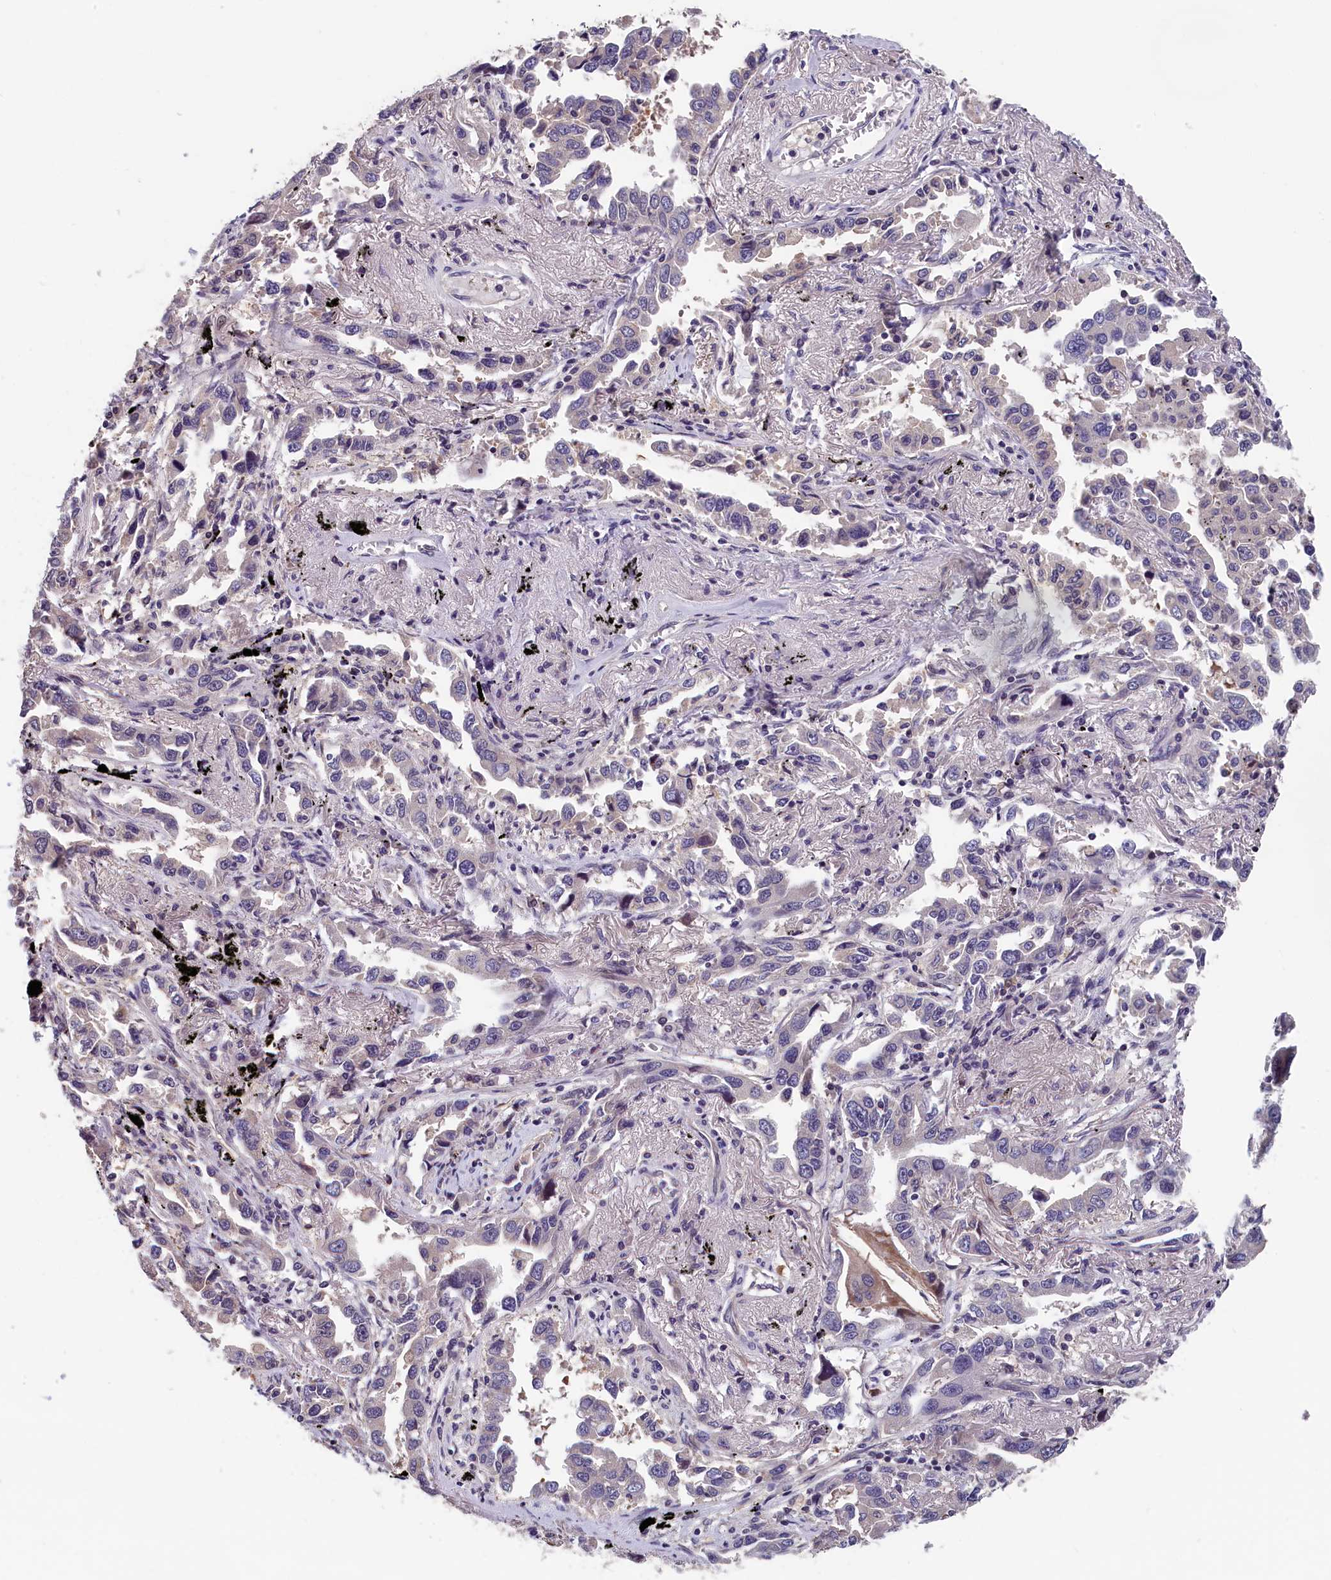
{"staining": {"intensity": "negative", "quantity": "none", "location": "none"}, "tissue": "lung cancer", "cell_type": "Tumor cells", "image_type": "cancer", "snomed": [{"axis": "morphology", "description": "Adenocarcinoma, NOS"}, {"axis": "topography", "description": "Lung"}], "caption": "Tumor cells show no significant positivity in lung cancer. Nuclei are stained in blue.", "gene": "TMEM116", "patient": {"sex": "male", "age": 67}}